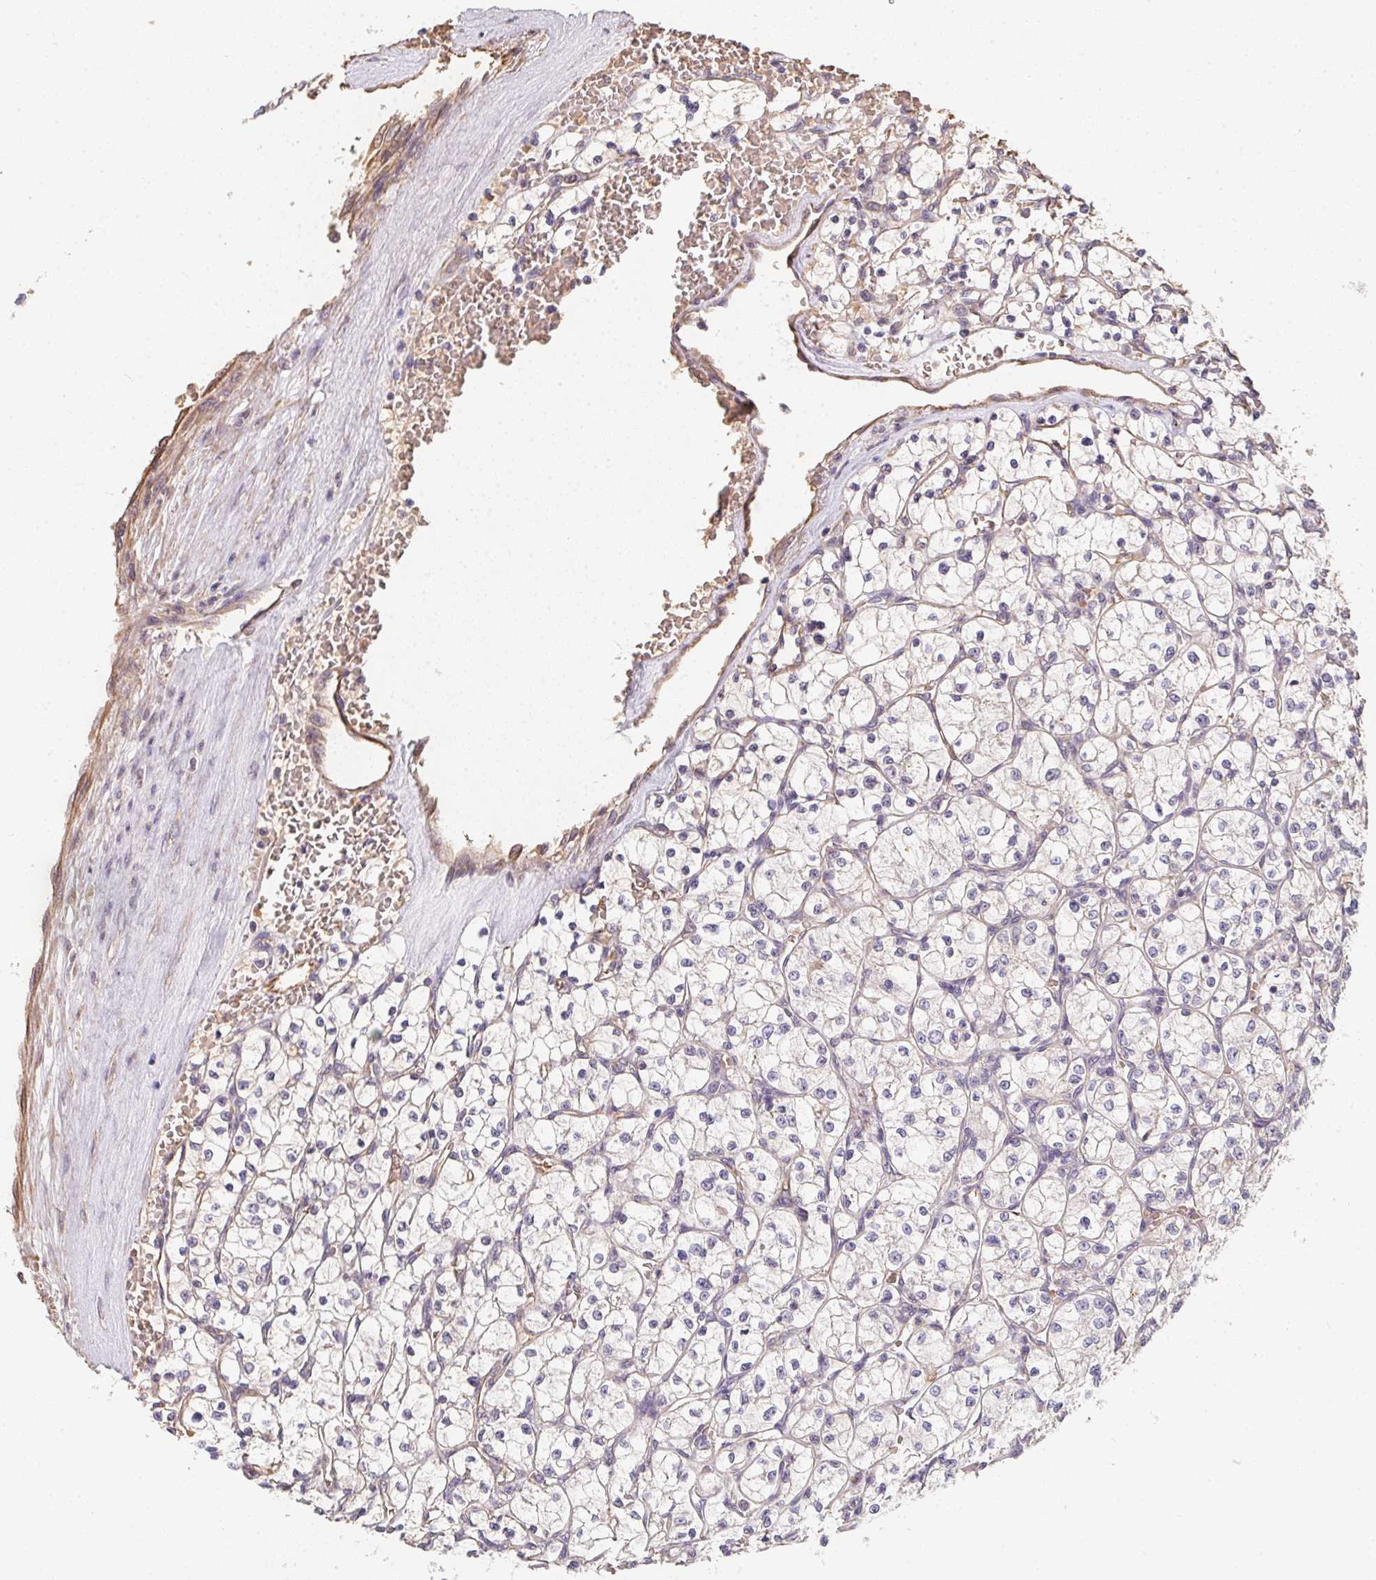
{"staining": {"intensity": "negative", "quantity": "none", "location": "none"}, "tissue": "renal cancer", "cell_type": "Tumor cells", "image_type": "cancer", "snomed": [{"axis": "morphology", "description": "Adenocarcinoma, NOS"}, {"axis": "topography", "description": "Kidney"}], "caption": "This photomicrograph is of renal adenocarcinoma stained with immunohistochemistry to label a protein in brown with the nuclei are counter-stained blue. There is no expression in tumor cells.", "gene": "TBKBP1", "patient": {"sex": "female", "age": 64}}